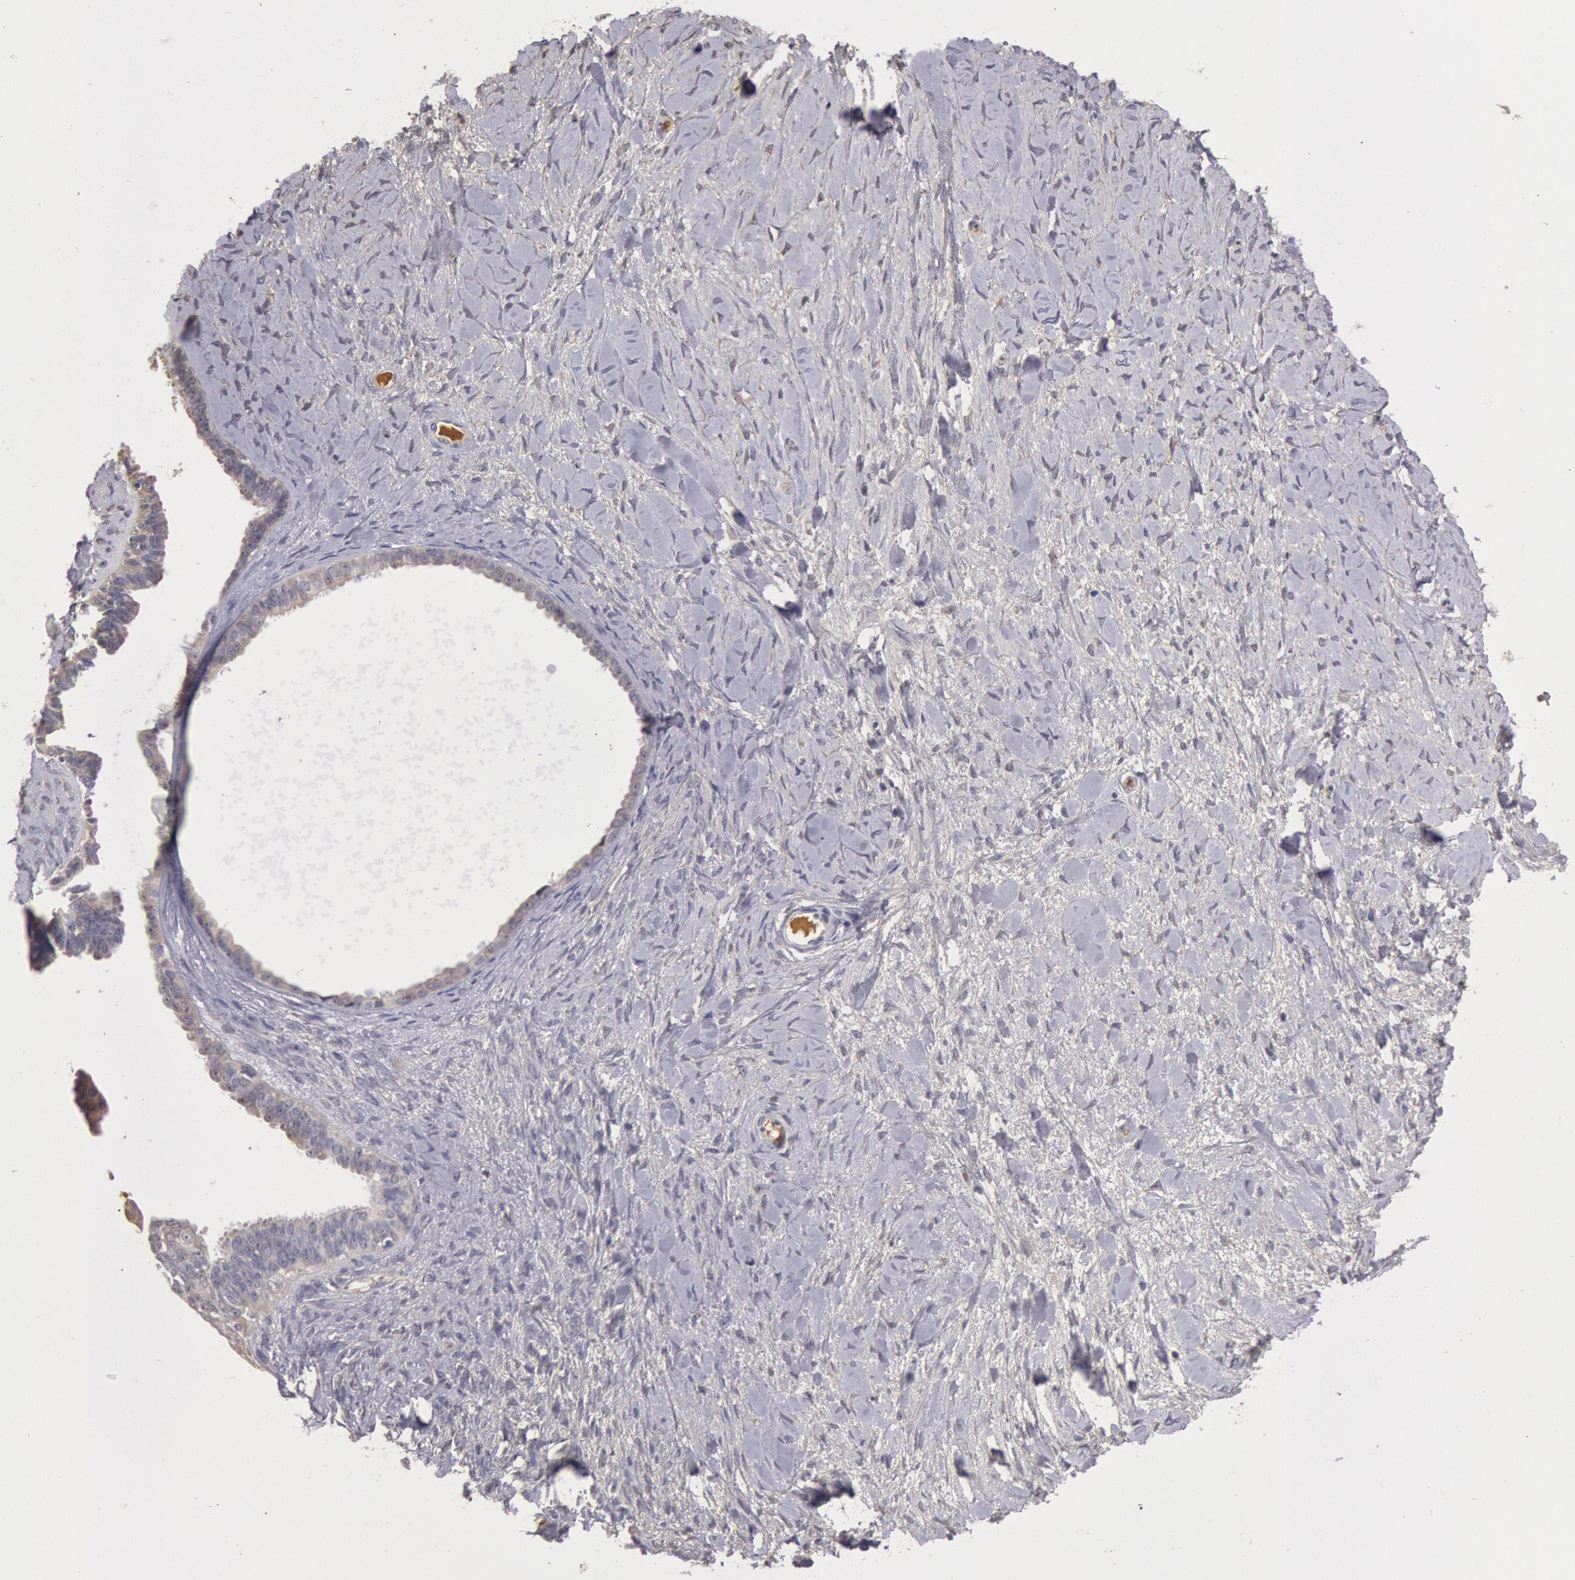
{"staining": {"intensity": "negative", "quantity": "none", "location": "none"}, "tissue": "ovarian cancer", "cell_type": "Tumor cells", "image_type": "cancer", "snomed": [{"axis": "morphology", "description": "Cystadenocarcinoma, serous, NOS"}, {"axis": "topography", "description": "Ovary"}], "caption": "A histopathology image of human ovarian cancer (serous cystadenocarcinoma) is negative for staining in tumor cells. The staining was performed using DAB to visualize the protein expression in brown, while the nuclei were stained in blue with hematoxylin (Magnification: 20x).", "gene": "C1R", "patient": {"sex": "female", "age": 71}}